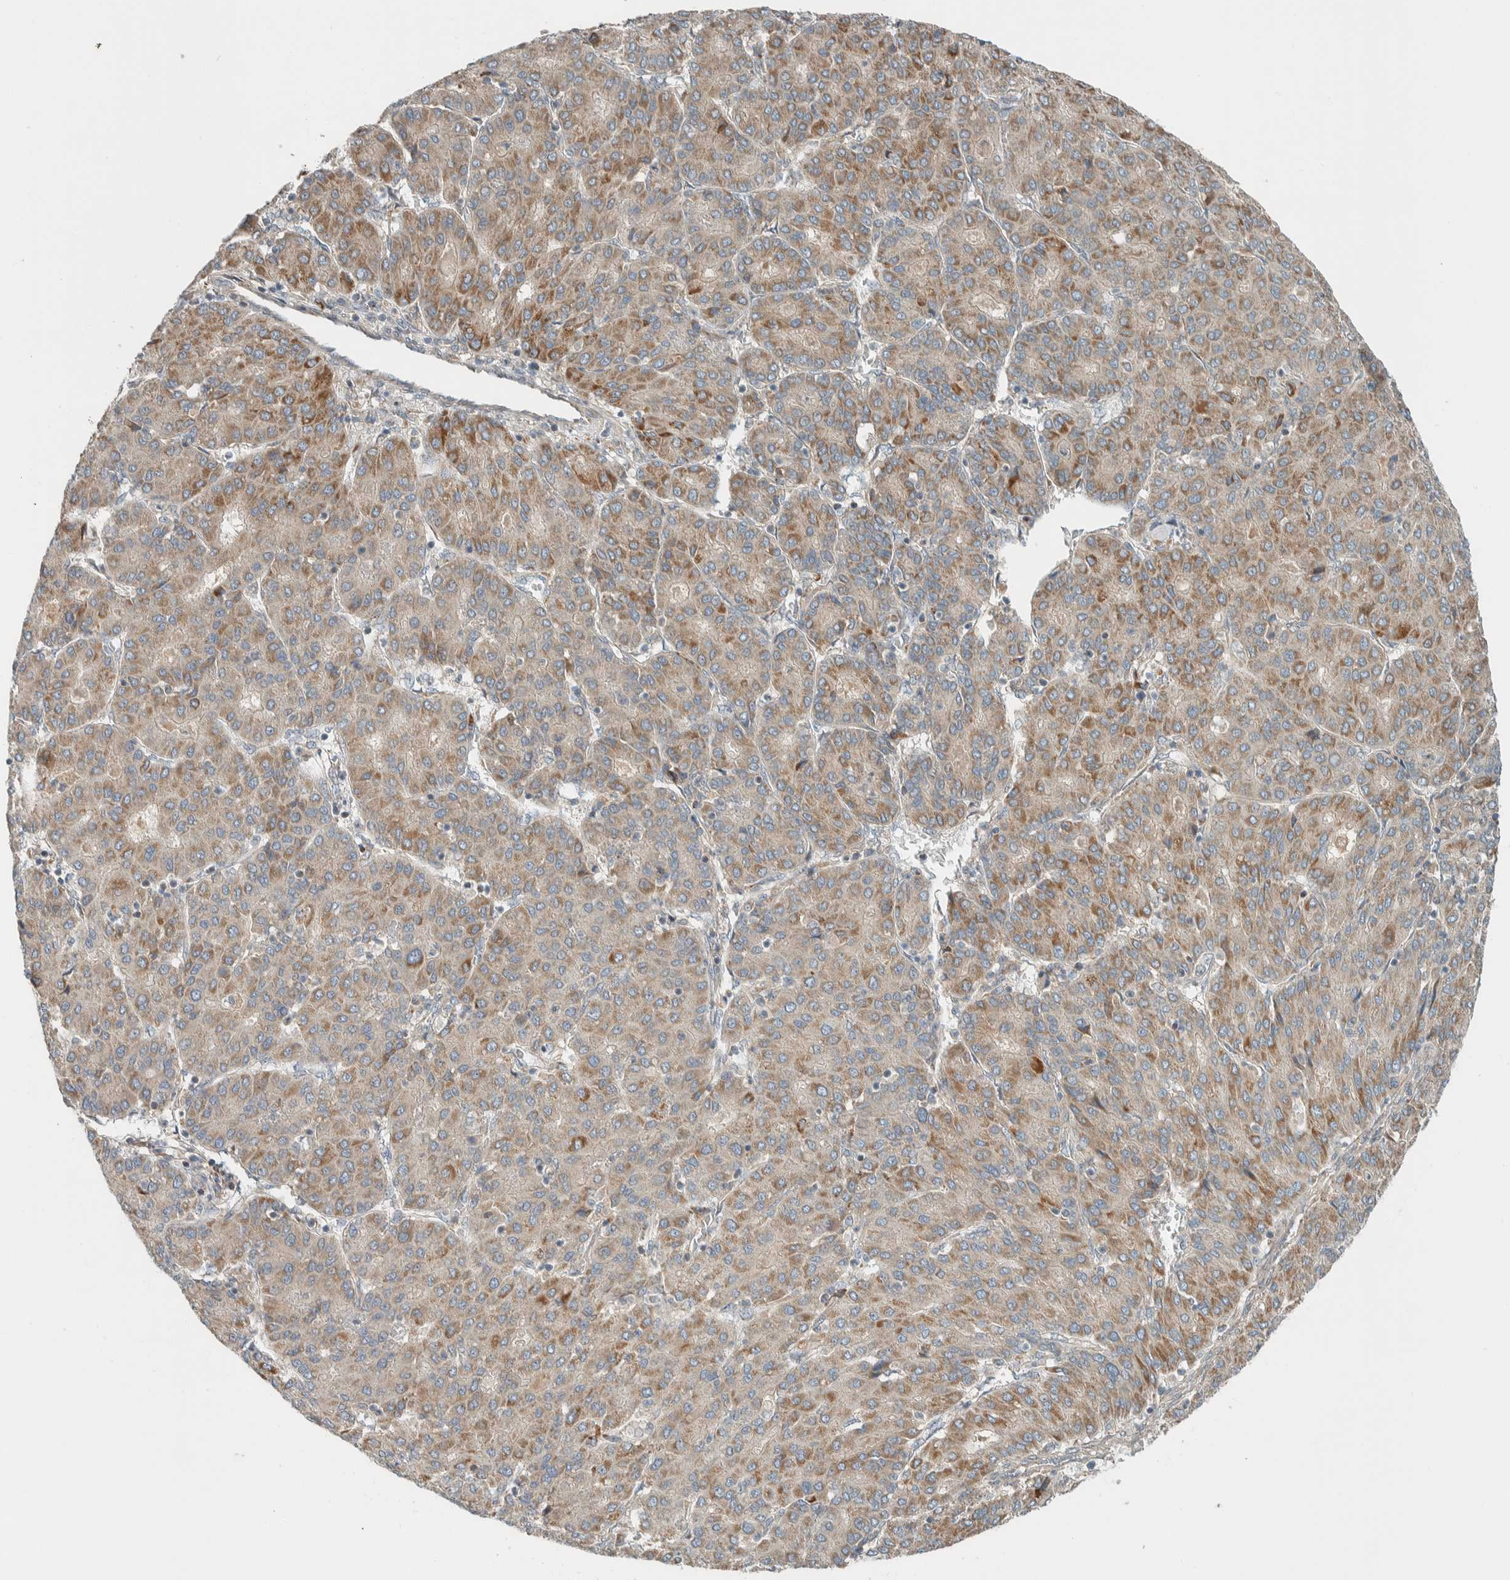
{"staining": {"intensity": "moderate", "quantity": ">75%", "location": "cytoplasmic/membranous"}, "tissue": "liver cancer", "cell_type": "Tumor cells", "image_type": "cancer", "snomed": [{"axis": "morphology", "description": "Carcinoma, Hepatocellular, NOS"}, {"axis": "topography", "description": "Liver"}], "caption": "A brown stain labels moderate cytoplasmic/membranous staining of a protein in hepatocellular carcinoma (liver) tumor cells.", "gene": "SLFN12L", "patient": {"sex": "male", "age": 65}}